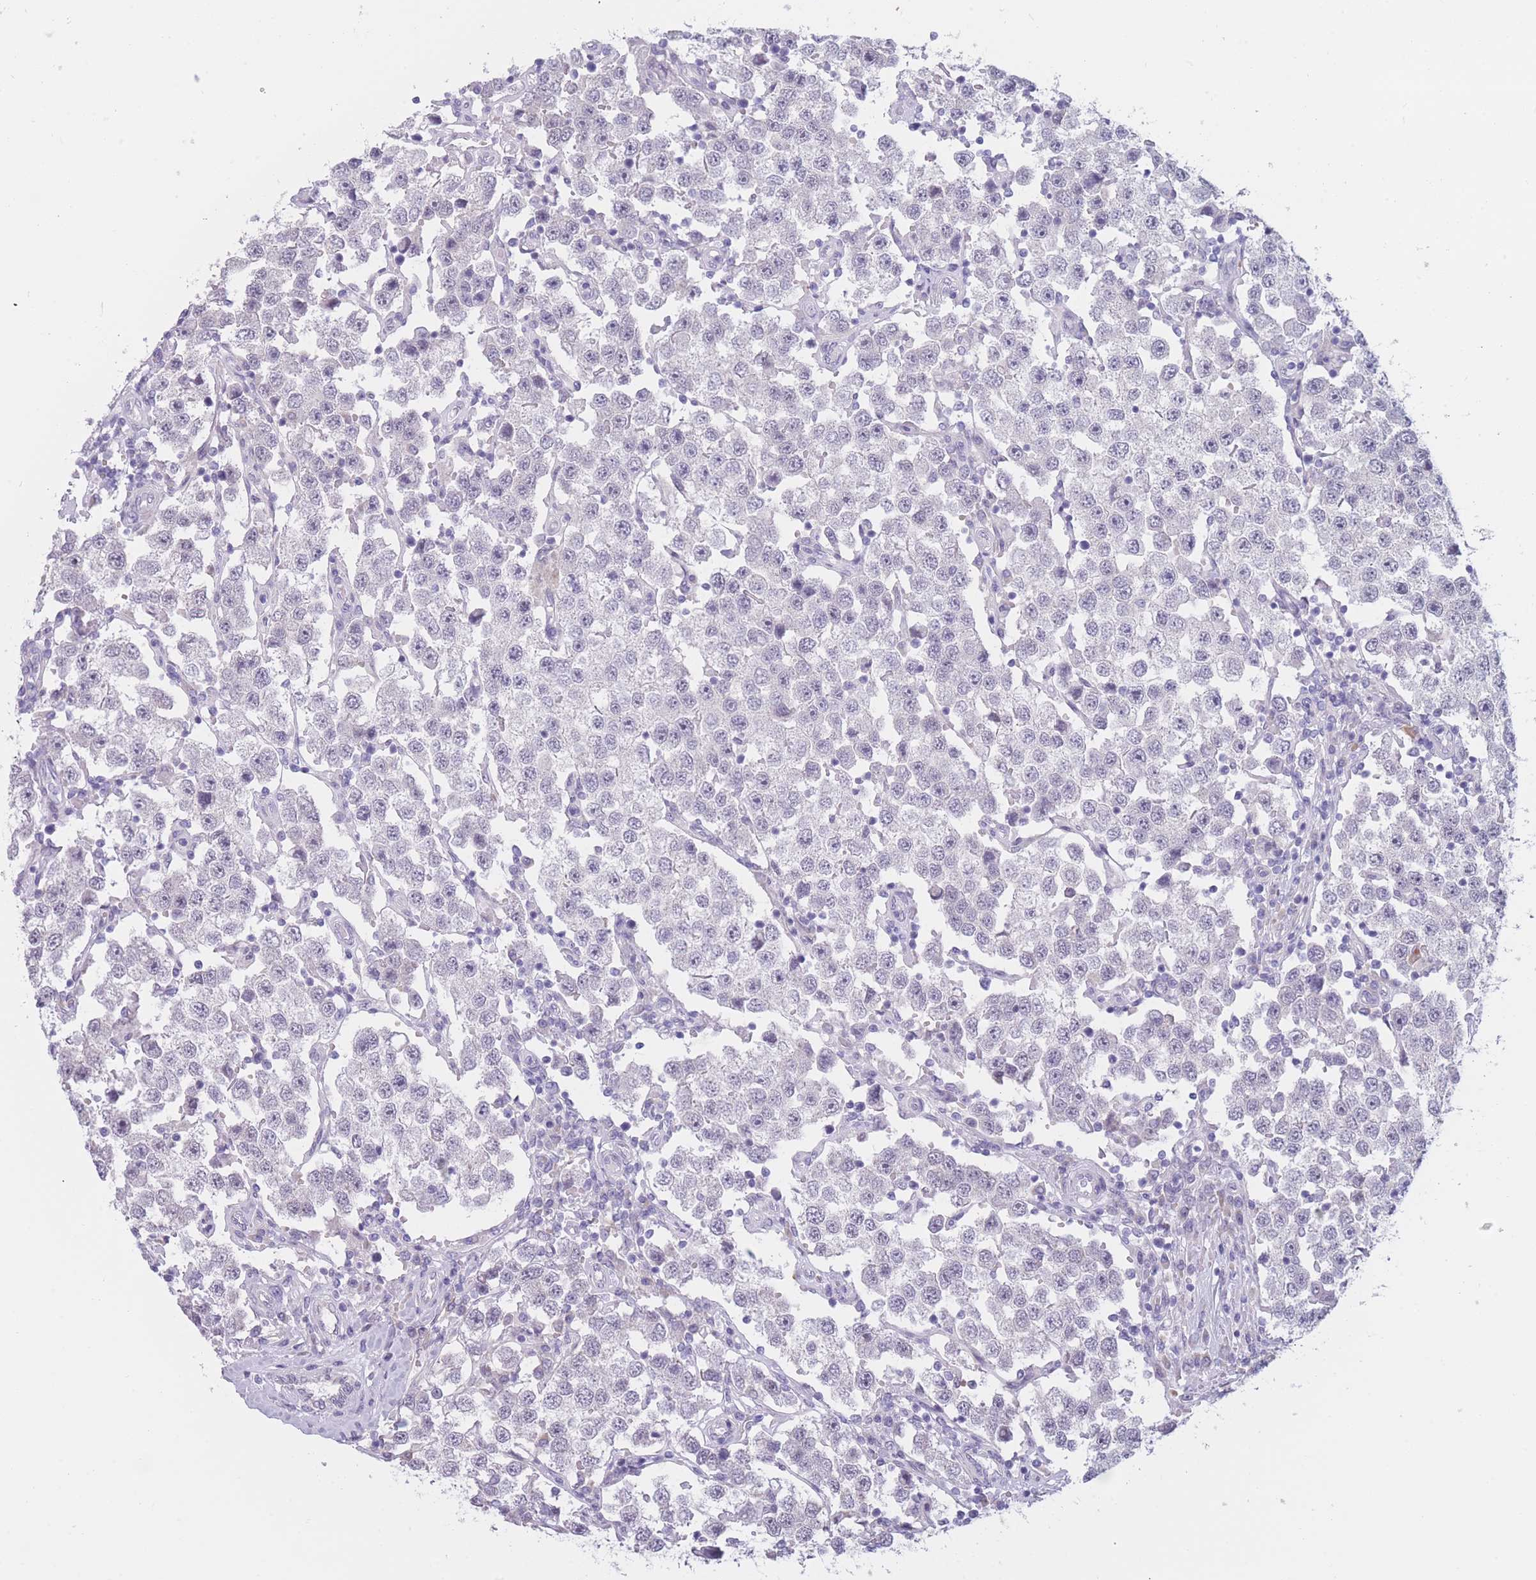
{"staining": {"intensity": "negative", "quantity": "none", "location": "none"}, "tissue": "testis cancer", "cell_type": "Tumor cells", "image_type": "cancer", "snomed": [{"axis": "morphology", "description": "Seminoma, NOS"}, {"axis": "topography", "description": "Testis"}], "caption": "Tumor cells are negative for brown protein staining in testis seminoma.", "gene": "COL27A1", "patient": {"sex": "male", "age": 37}}